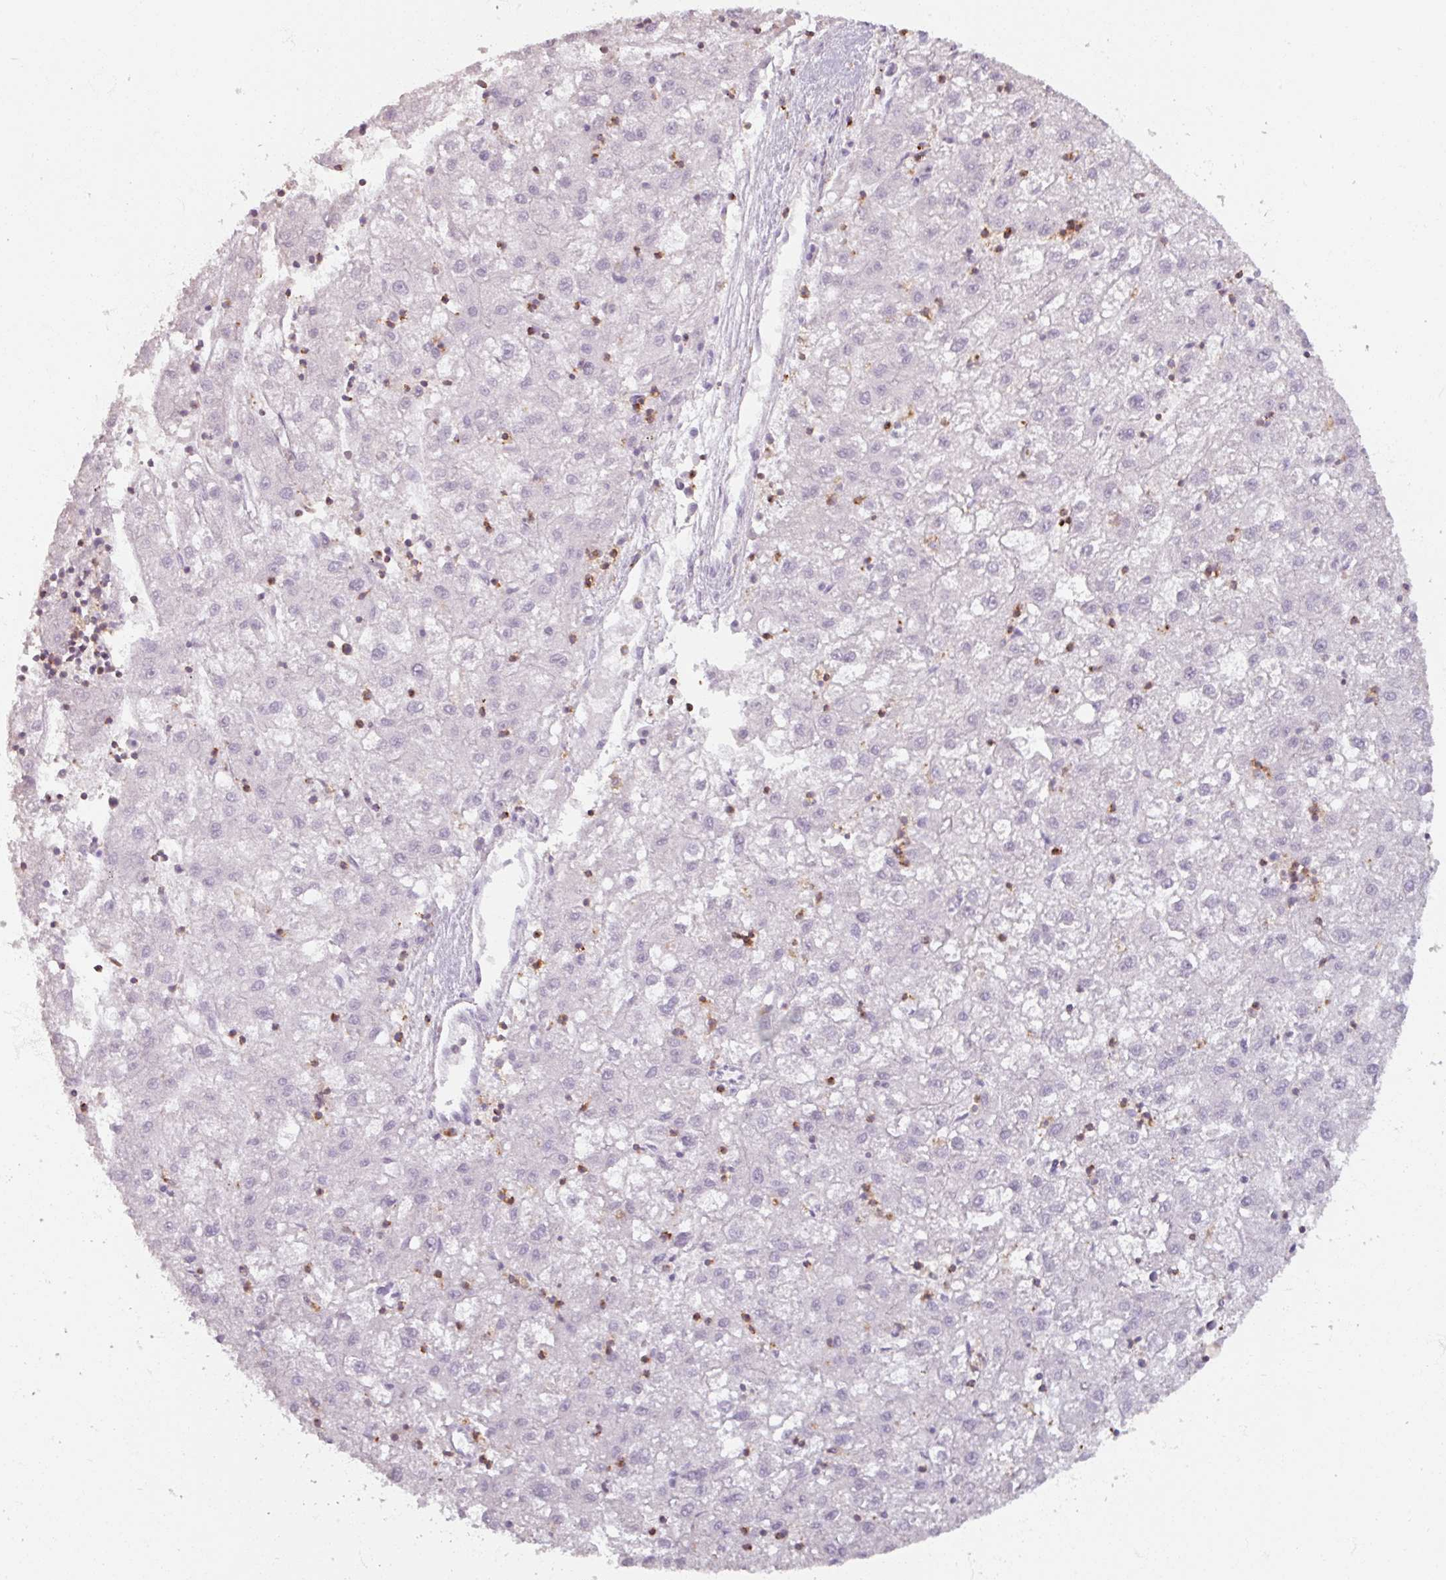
{"staining": {"intensity": "negative", "quantity": "none", "location": "none"}, "tissue": "liver cancer", "cell_type": "Tumor cells", "image_type": "cancer", "snomed": [{"axis": "morphology", "description": "Carcinoma, Hepatocellular, NOS"}, {"axis": "topography", "description": "Liver"}], "caption": "Immunohistochemistry photomicrograph of liver cancer stained for a protein (brown), which reveals no expression in tumor cells.", "gene": "PTPRC", "patient": {"sex": "male", "age": 72}}